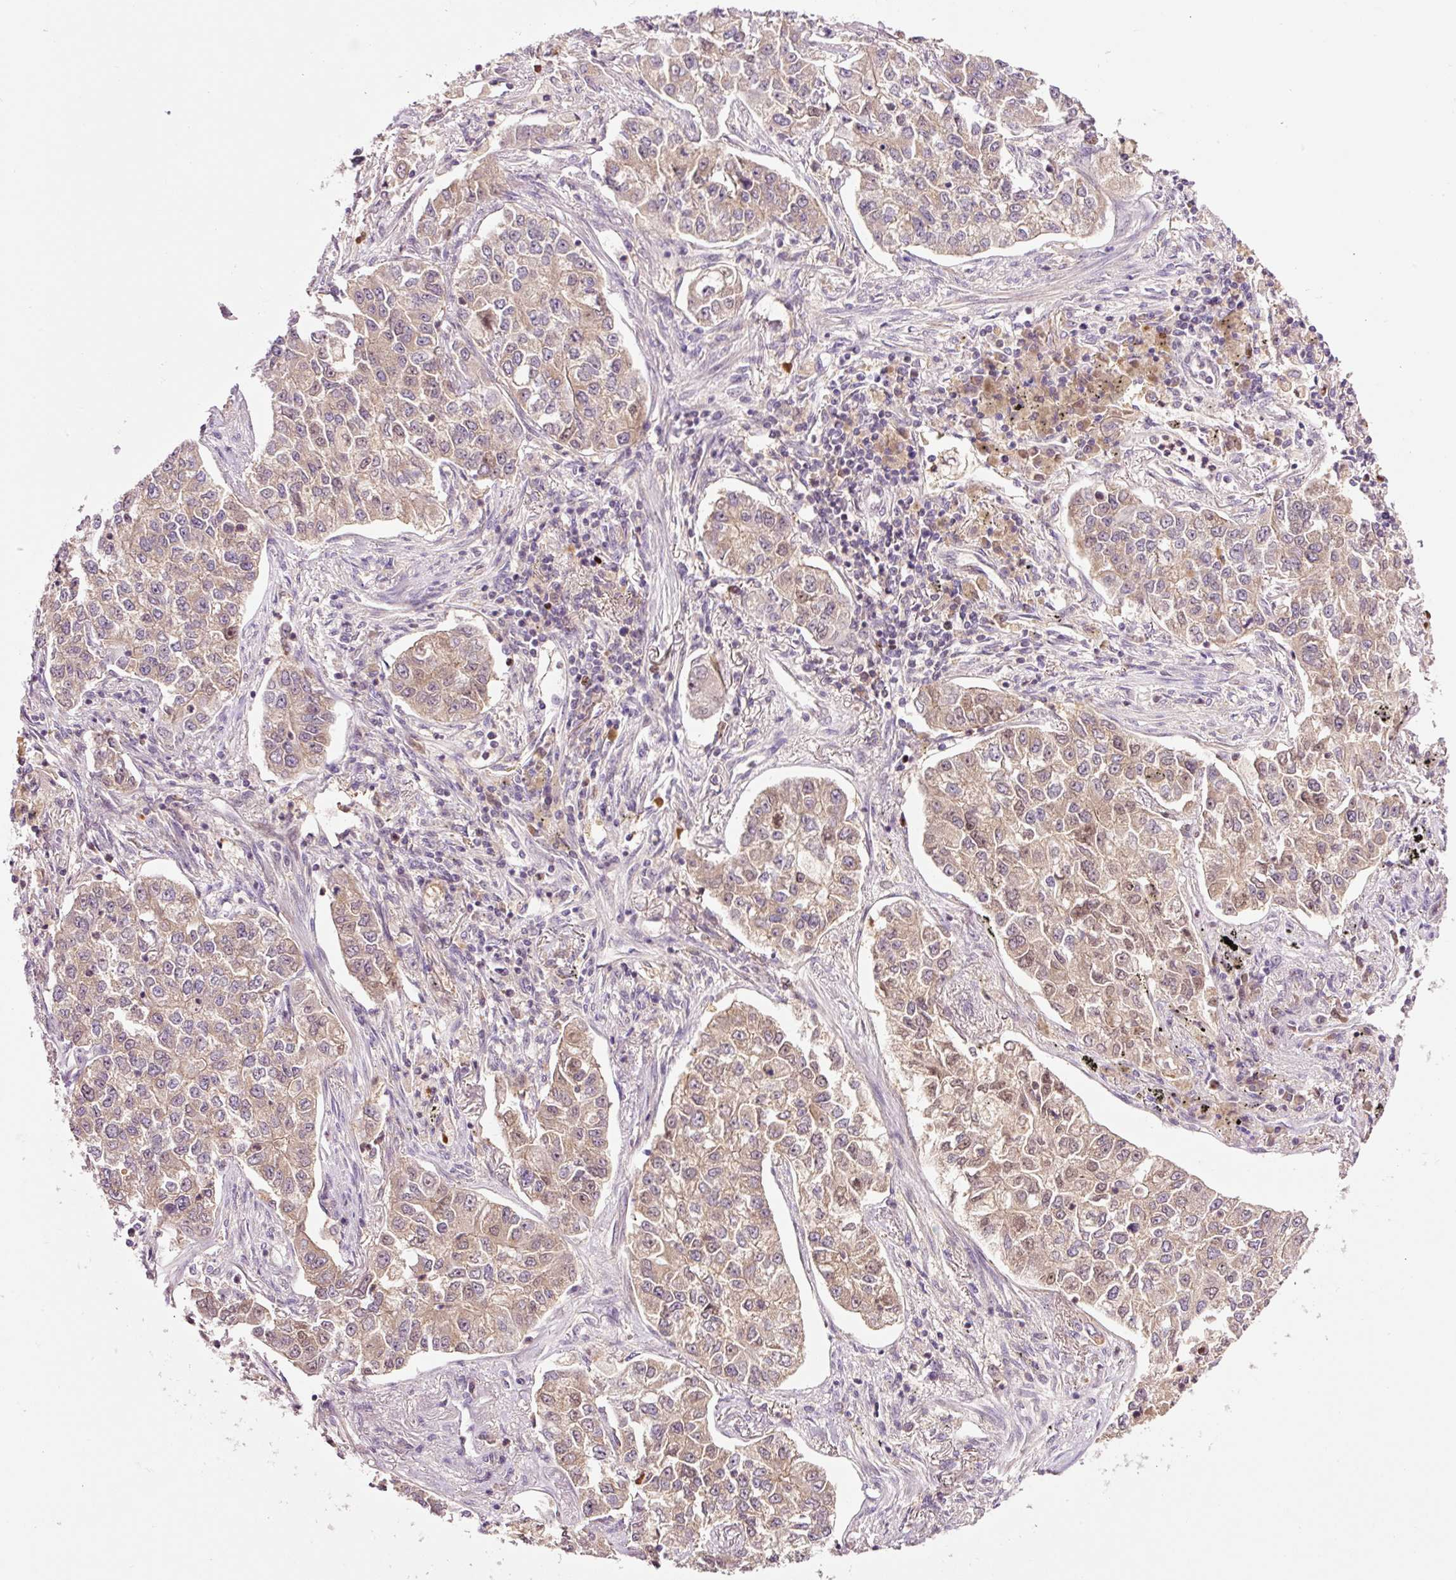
{"staining": {"intensity": "weak", "quantity": ">75%", "location": "cytoplasmic/membranous"}, "tissue": "lung cancer", "cell_type": "Tumor cells", "image_type": "cancer", "snomed": [{"axis": "morphology", "description": "Adenocarcinoma, NOS"}, {"axis": "topography", "description": "Lung"}], "caption": "The micrograph shows immunohistochemical staining of lung cancer (adenocarcinoma). There is weak cytoplasmic/membranous expression is appreciated in approximately >75% of tumor cells. (DAB (3,3'-diaminobenzidine) IHC with brightfield microscopy, high magnification).", "gene": "DPPA4", "patient": {"sex": "male", "age": 49}}